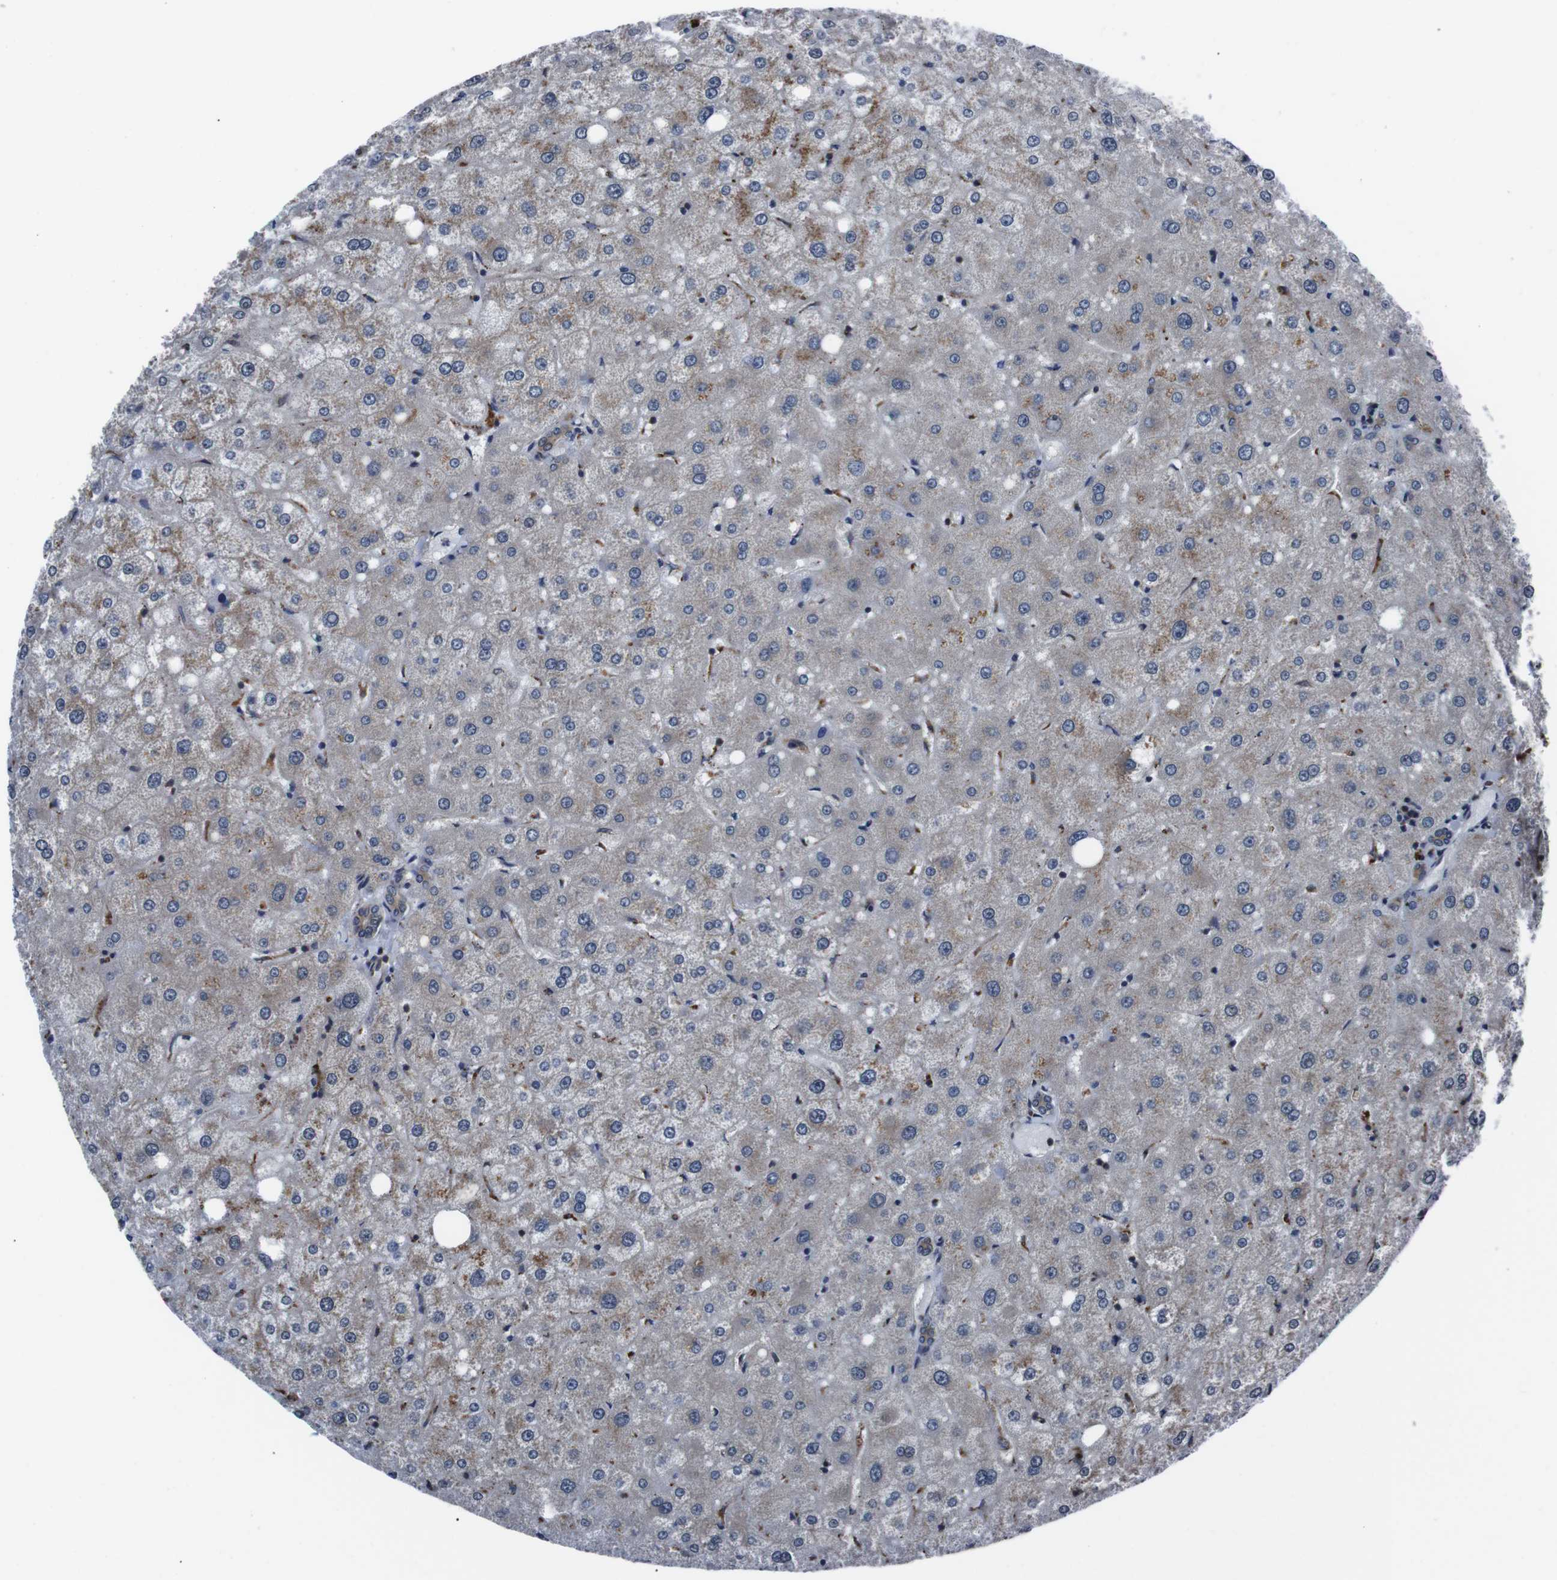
{"staining": {"intensity": "moderate", "quantity": ">75%", "location": "cytoplasmic/membranous"}, "tissue": "liver", "cell_type": "Cholangiocytes", "image_type": "normal", "snomed": [{"axis": "morphology", "description": "Normal tissue, NOS"}, {"axis": "topography", "description": "Liver"}], "caption": "Liver stained with DAB immunohistochemistry shows medium levels of moderate cytoplasmic/membranous staining in about >75% of cholangiocytes. Nuclei are stained in blue.", "gene": "EIF4A2", "patient": {"sex": "male", "age": 73}}